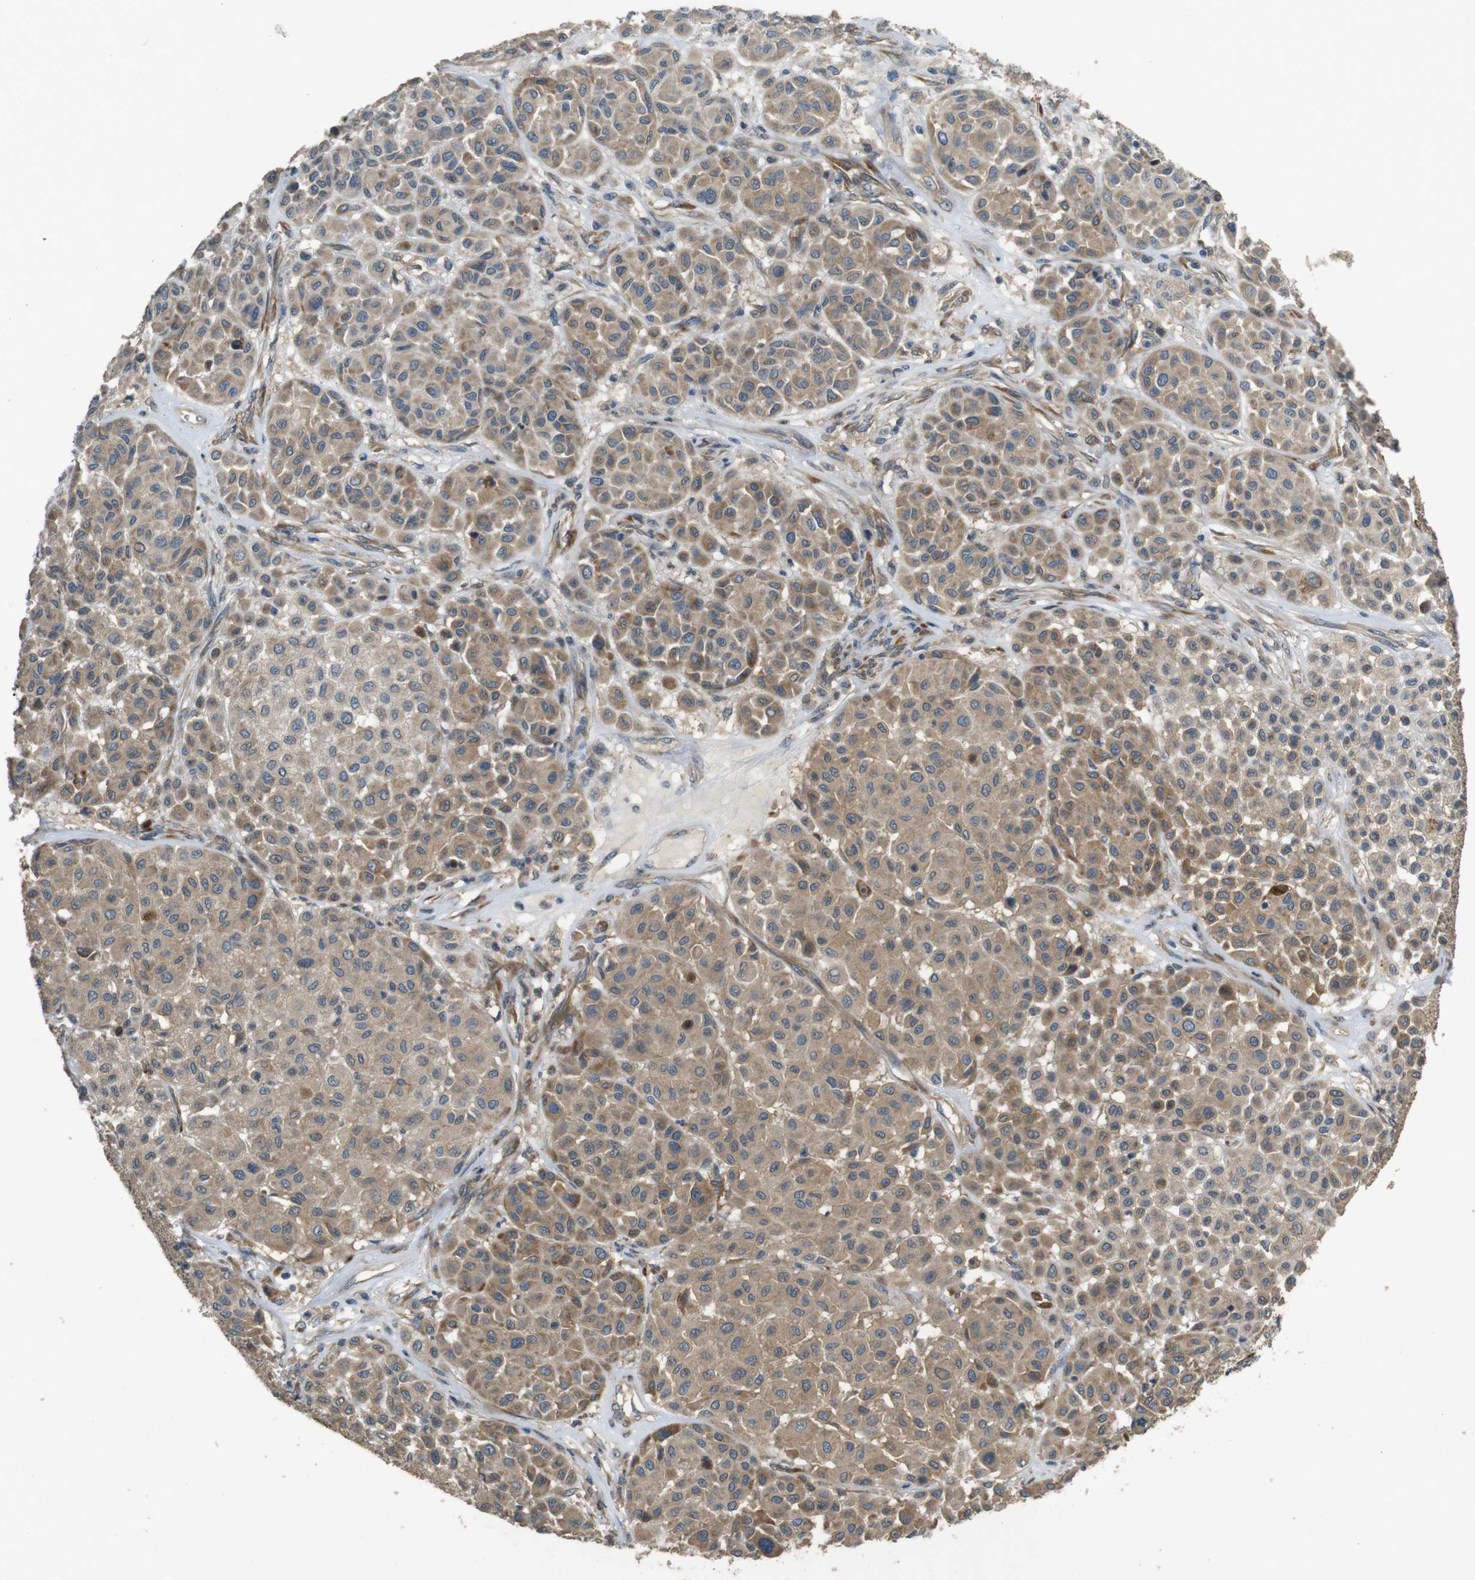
{"staining": {"intensity": "moderate", "quantity": ">75%", "location": "cytoplasmic/membranous"}, "tissue": "melanoma", "cell_type": "Tumor cells", "image_type": "cancer", "snomed": [{"axis": "morphology", "description": "Malignant melanoma, Metastatic site"}, {"axis": "topography", "description": "Soft tissue"}], "caption": "Protein expression analysis of malignant melanoma (metastatic site) shows moderate cytoplasmic/membranous staining in approximately >75% of tumor cells.", "gene": "ARHGAP24", "patient": {"sex": "male", "age": 41}}